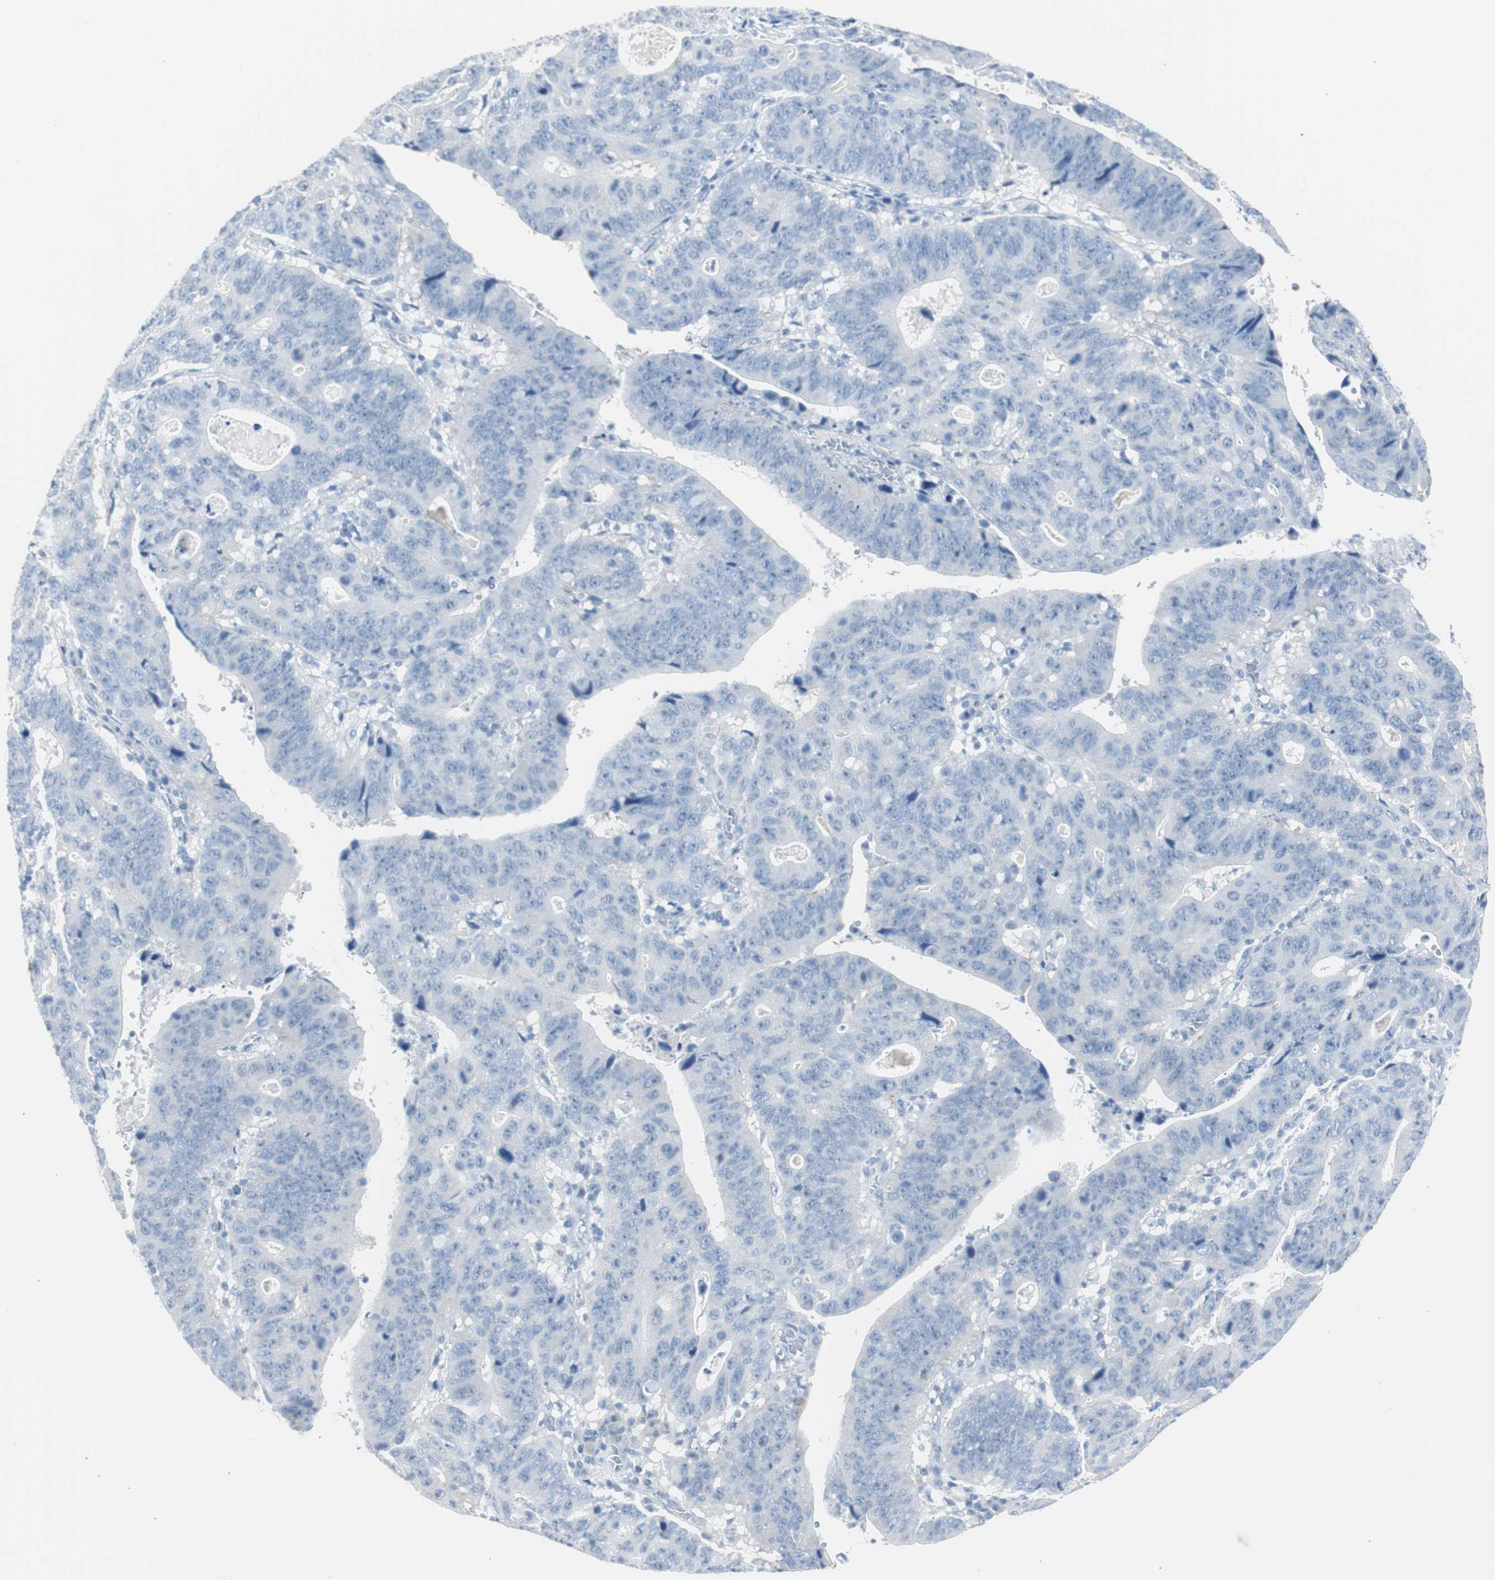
{"staining": {"intensity": "negative", "quantity": "none", "location": "none"}, "tissue": "stomach cancer", "cell_type": "Tumor cells", "image_type": "cancer", "snomed": [{"axis": "morphology", "description": "Adenocarcinoma, NOS"}, {"axis": "topography", "description": "Stomach"}], "caption": "Photomicrograph shows no significant protein staining in tumor cells of stomach cancer (adenocarcinoma).", "gene": "S100A7", "patient": {"sex": "male", "age": 59}}